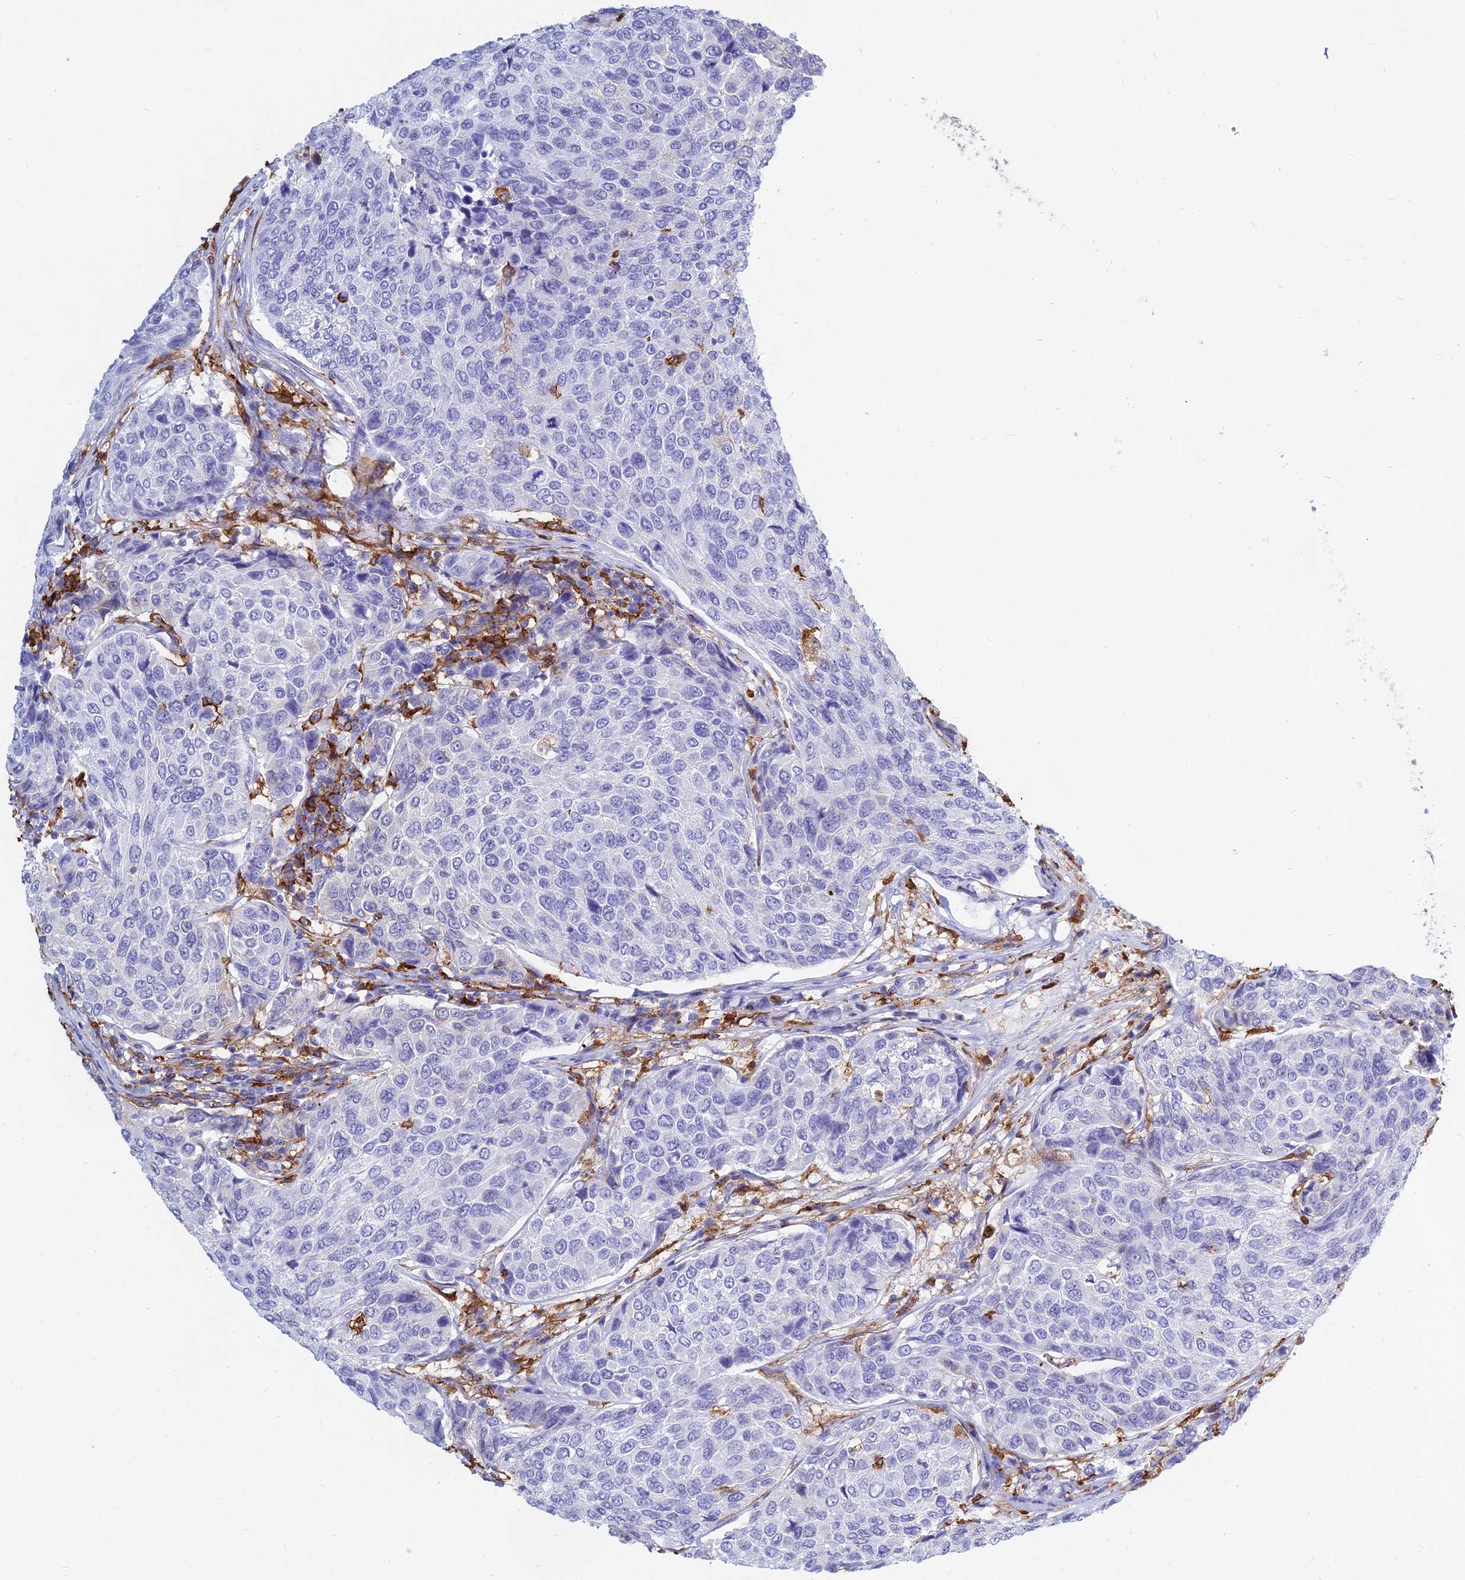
{"staining": {"intensity": "negative", "quantity": "none", "location": "none"}, "tissue": "breast cancer", "cell_type": "Tumor cells", "image_type": "cancer", "snomed": [{"axis": "morphology", "description": "Duct carcinoma"}, {"axis": "topography", "description": "Breast"}], "caption": "IHC of breast cancer shows no expression in tumor cells.", "gene": "HLA-DRB1", "patient": {"sex": "female", "age": 55}}